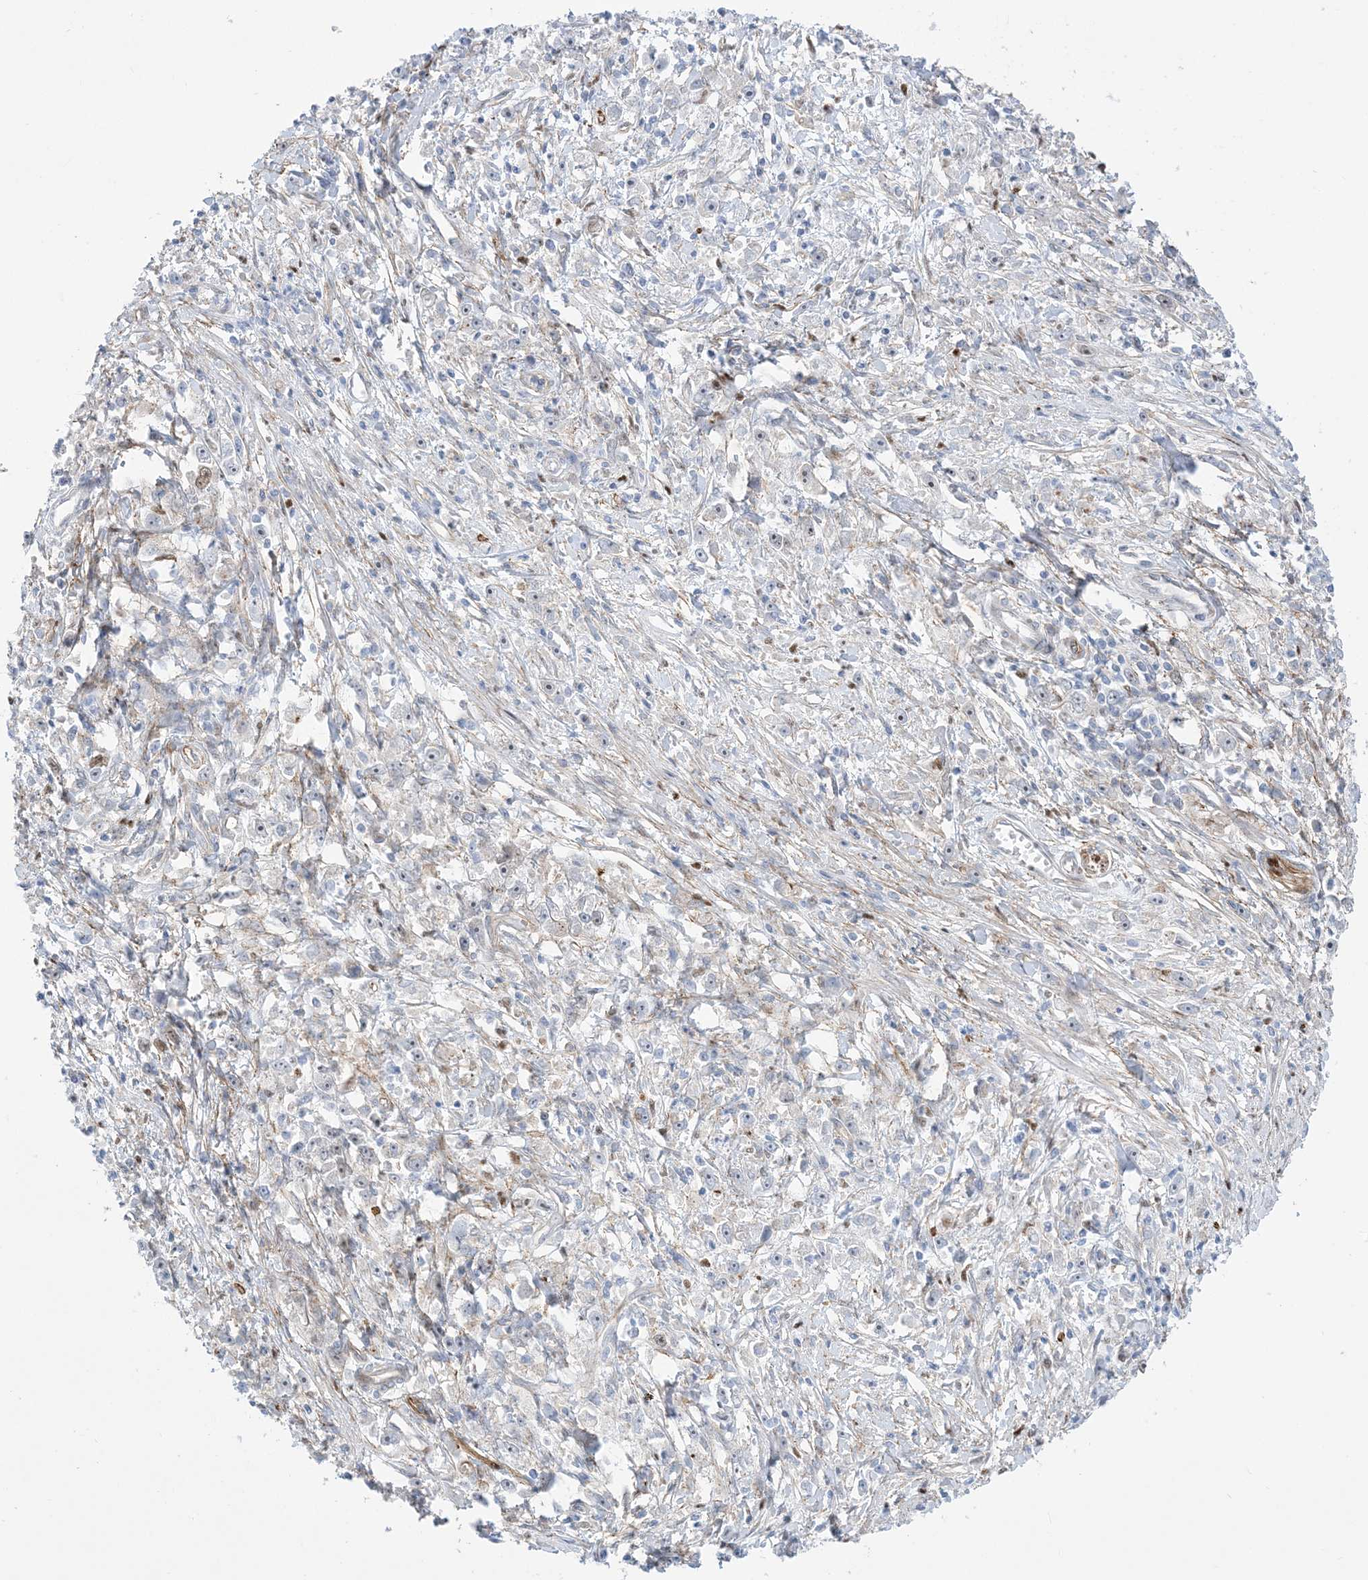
{"staining": {"intensity": "negative", "quantity": "none", "location": "none"}, "tissue": "stomach cancer", "cell_type": "Tumor cells", "image_type": "cancer", "snomed": [{"axis": "morphology", "description": "Adenocarcinoma, NOS"}, {"axis": "topography", "description": "Stomach"}], "caption": "Tumor cells show no significant protein staining in stomach cancer.", "gene": "MARS2", "patient": {"sex": "female", "age": 59}}